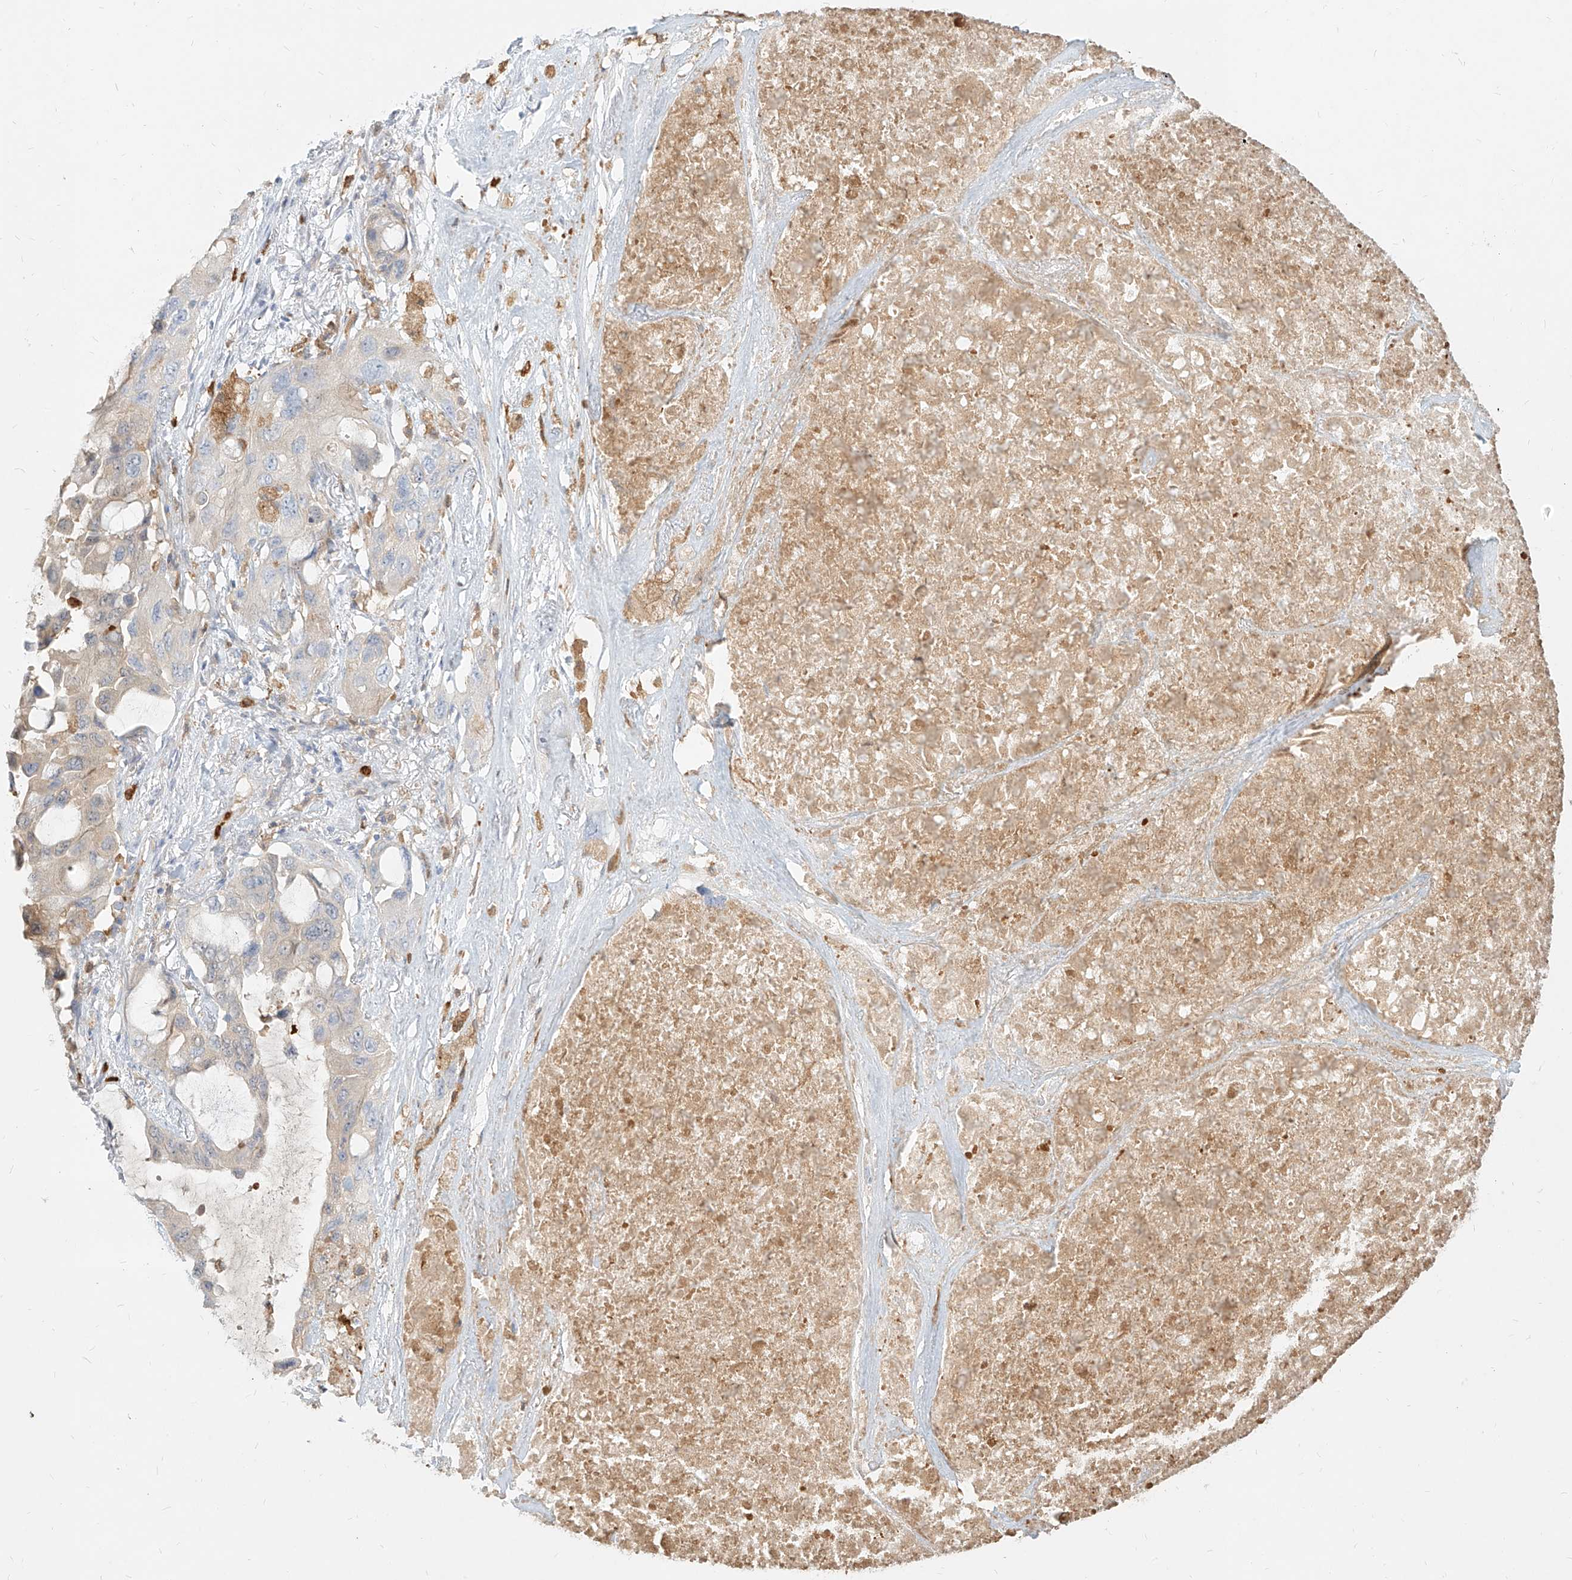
{"staining": {"intensity": "weak", "quantity": "<25%", "location": "cytoplasmic/membranous"}, "tissue": "lung cancer", "cell_type": "Tumor cells", "image_type": "cancer", "snomed": [{"axis": "morphology", "description": "Squamous cell carcinoma, NOS"}, {"axis": "topography", "description": "Lung"}], "caption": "Immunohistochemistry of lung squamous cell carcinoma displays no staining in tumor cells.", "gene": "PGD", "patient": {"sex": "female", "age": 73}}